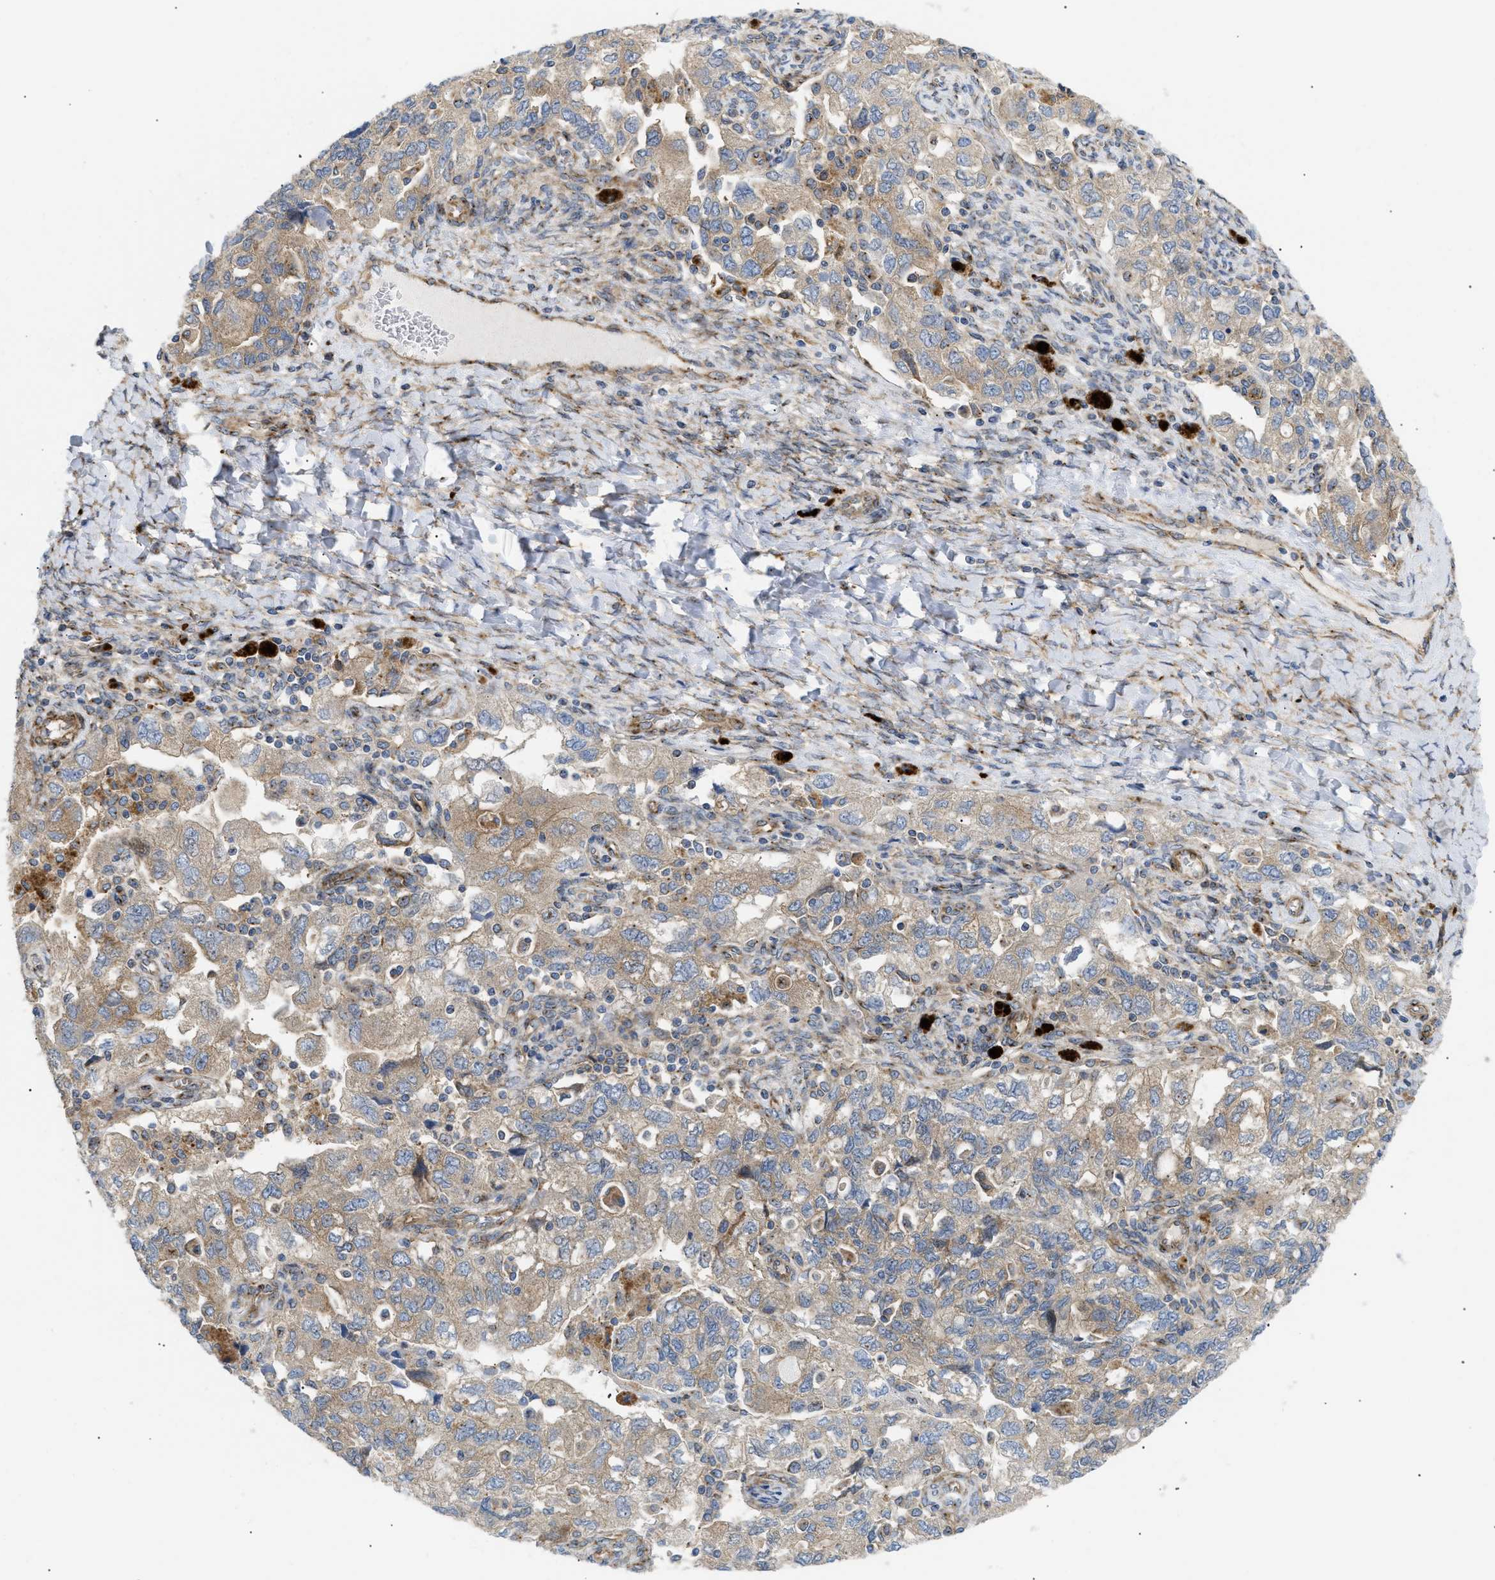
{"staining": {"intensity": "moderate", "quantity": ">75%", "location": "cytoplasmic/membranous"}, "tissue": "ovarian cancer", "cell_type": "Tumor cells", "image_type": "cancer", "snomed": [{"axis": "morphology", "description": "Carcinoma, NOS"}, {"axis": "morphology", "description": "Cystadenocarcinoma, serous, NOS"}, {"axis": "topography", "description": "Ovary"}], "caption": "Serous cystadenocarcinoma (ovarian) was stained to show a protein in brown. There is medium levels of moderate cytoplasmic/membranous positivity in about >75% of tumor cells.", "gene": "DCTN4", "patient": {"sex": "female", "age": 69}}